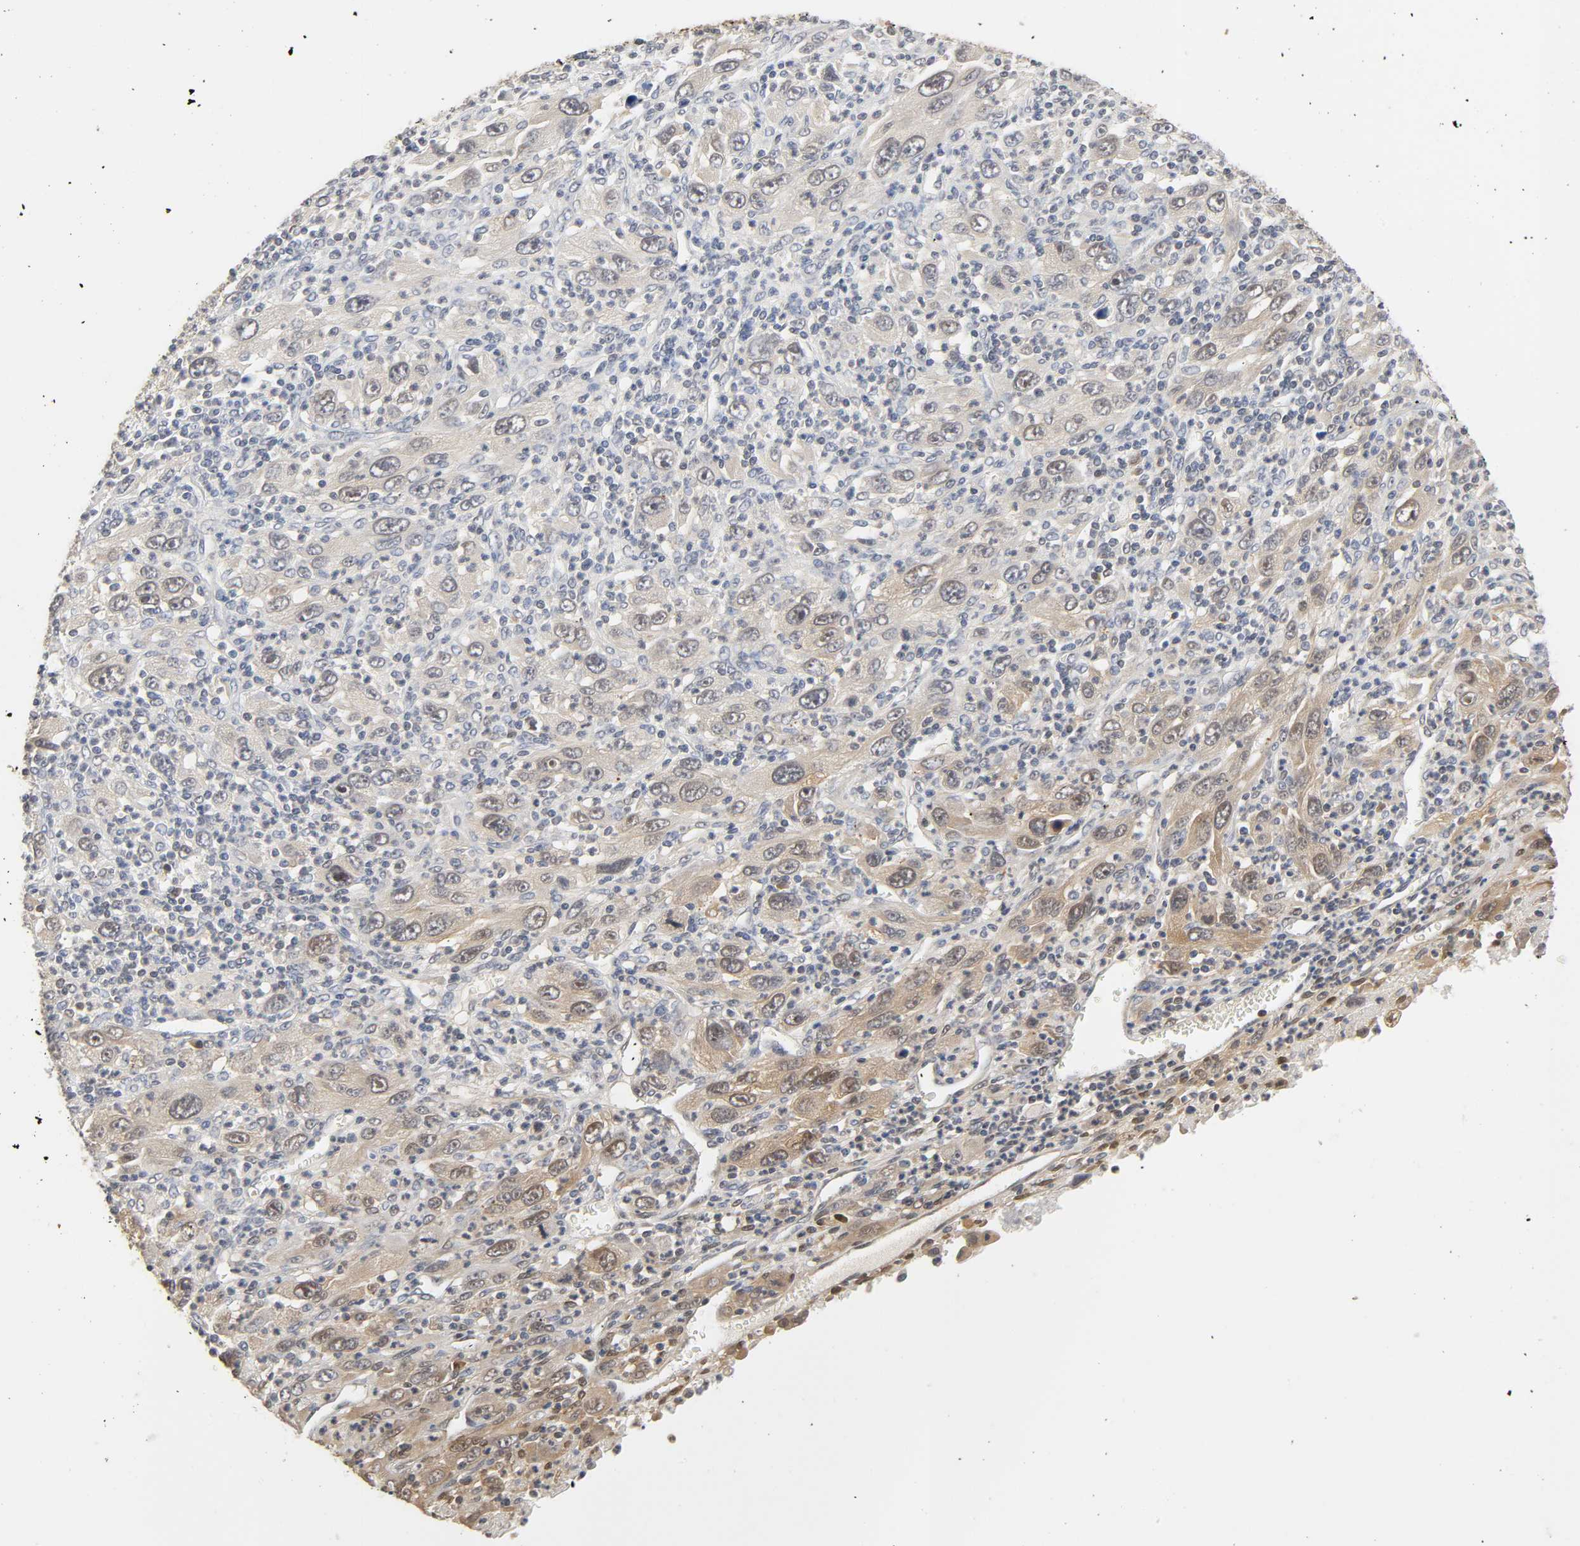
{"staining": {"intensity": "moderate", "quantity": "<25%", "location": "cytoplasmic/membranous"}, "tissue": "melanoma", "cell_type": "Tumor cells", "image_type": "cancer", "snomed": [{"axis": "morphology", "description": "Malignant melanoma, Metastatic site"}, {"axis": "topography", "description": "Skin"}], "caption": "Immunohistochemical staining of human melanoma exhibits low levels of moderate cytoplasmic/membranous protein expression in approximately <25% of tumor cells.", "gene": "MIF", "patient": {"sex": "female", "age": 56}}